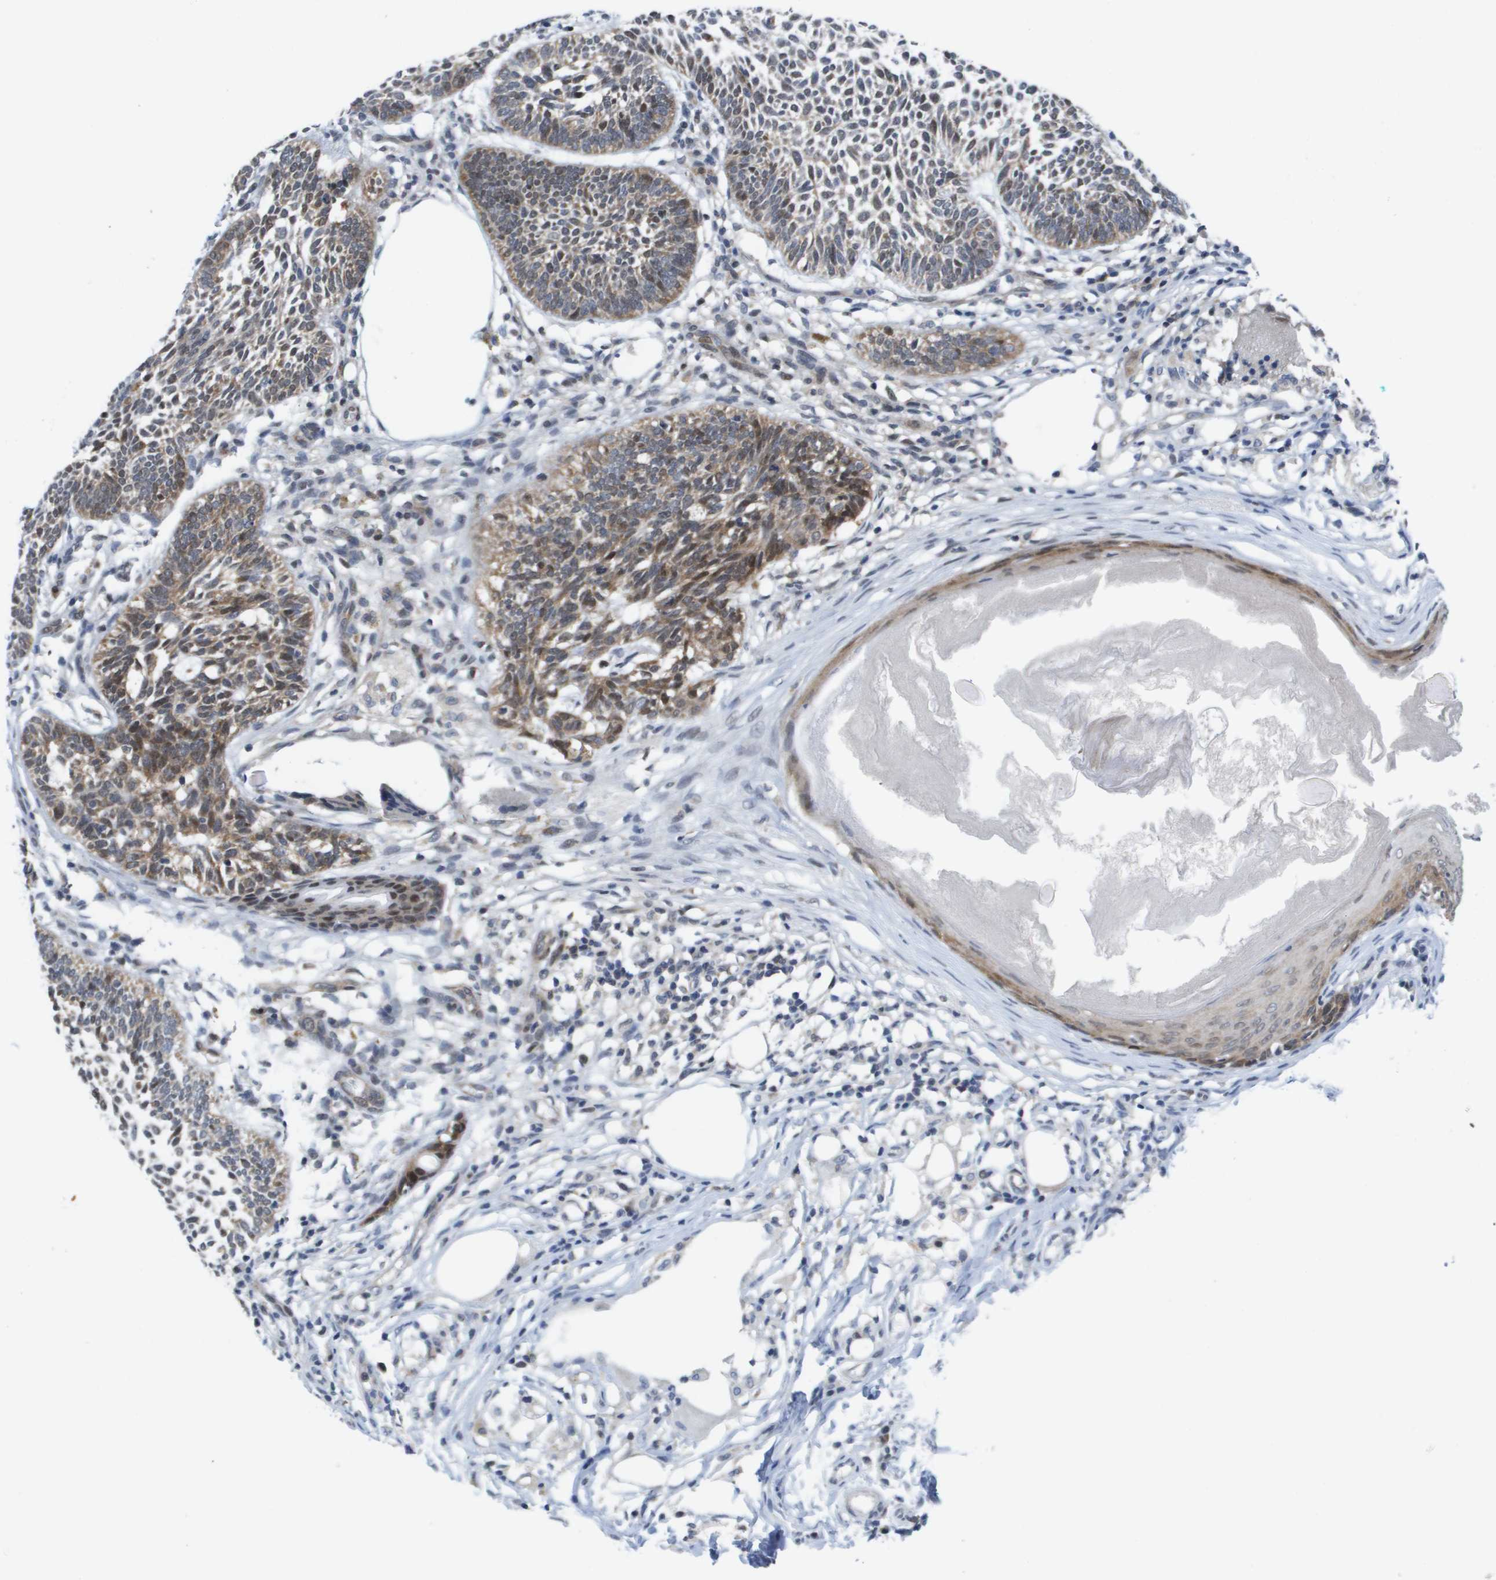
{"staining": {"intensity": "moderate", "quantity": ">75%", "location": "cytoplasmic/membranous,nuclear"}, "tissue": "skin cancer", "cell_type": "Tumor cells", "image_type": "cancer", "snomed": [{"axis": "morphology", "description": "Normal tissue, NOS"}, {"axis": "morphology", "description": "Basal cell carcinoma"}, {"axis": "topography", "description": "Skin"}], "caption": "Protein staining of skin cancer (basal cell carcinoma) tissue reveals moderate cytoplasmic/membranous and nuclear staining in about >75% of tumor cells. (DAB (3,3'-diaminobenzidine) IHC, brown staining for protein, blue staining for nuclei).", "gene": "FKBP4", "patient": {"sex": "male", "age": 87}}